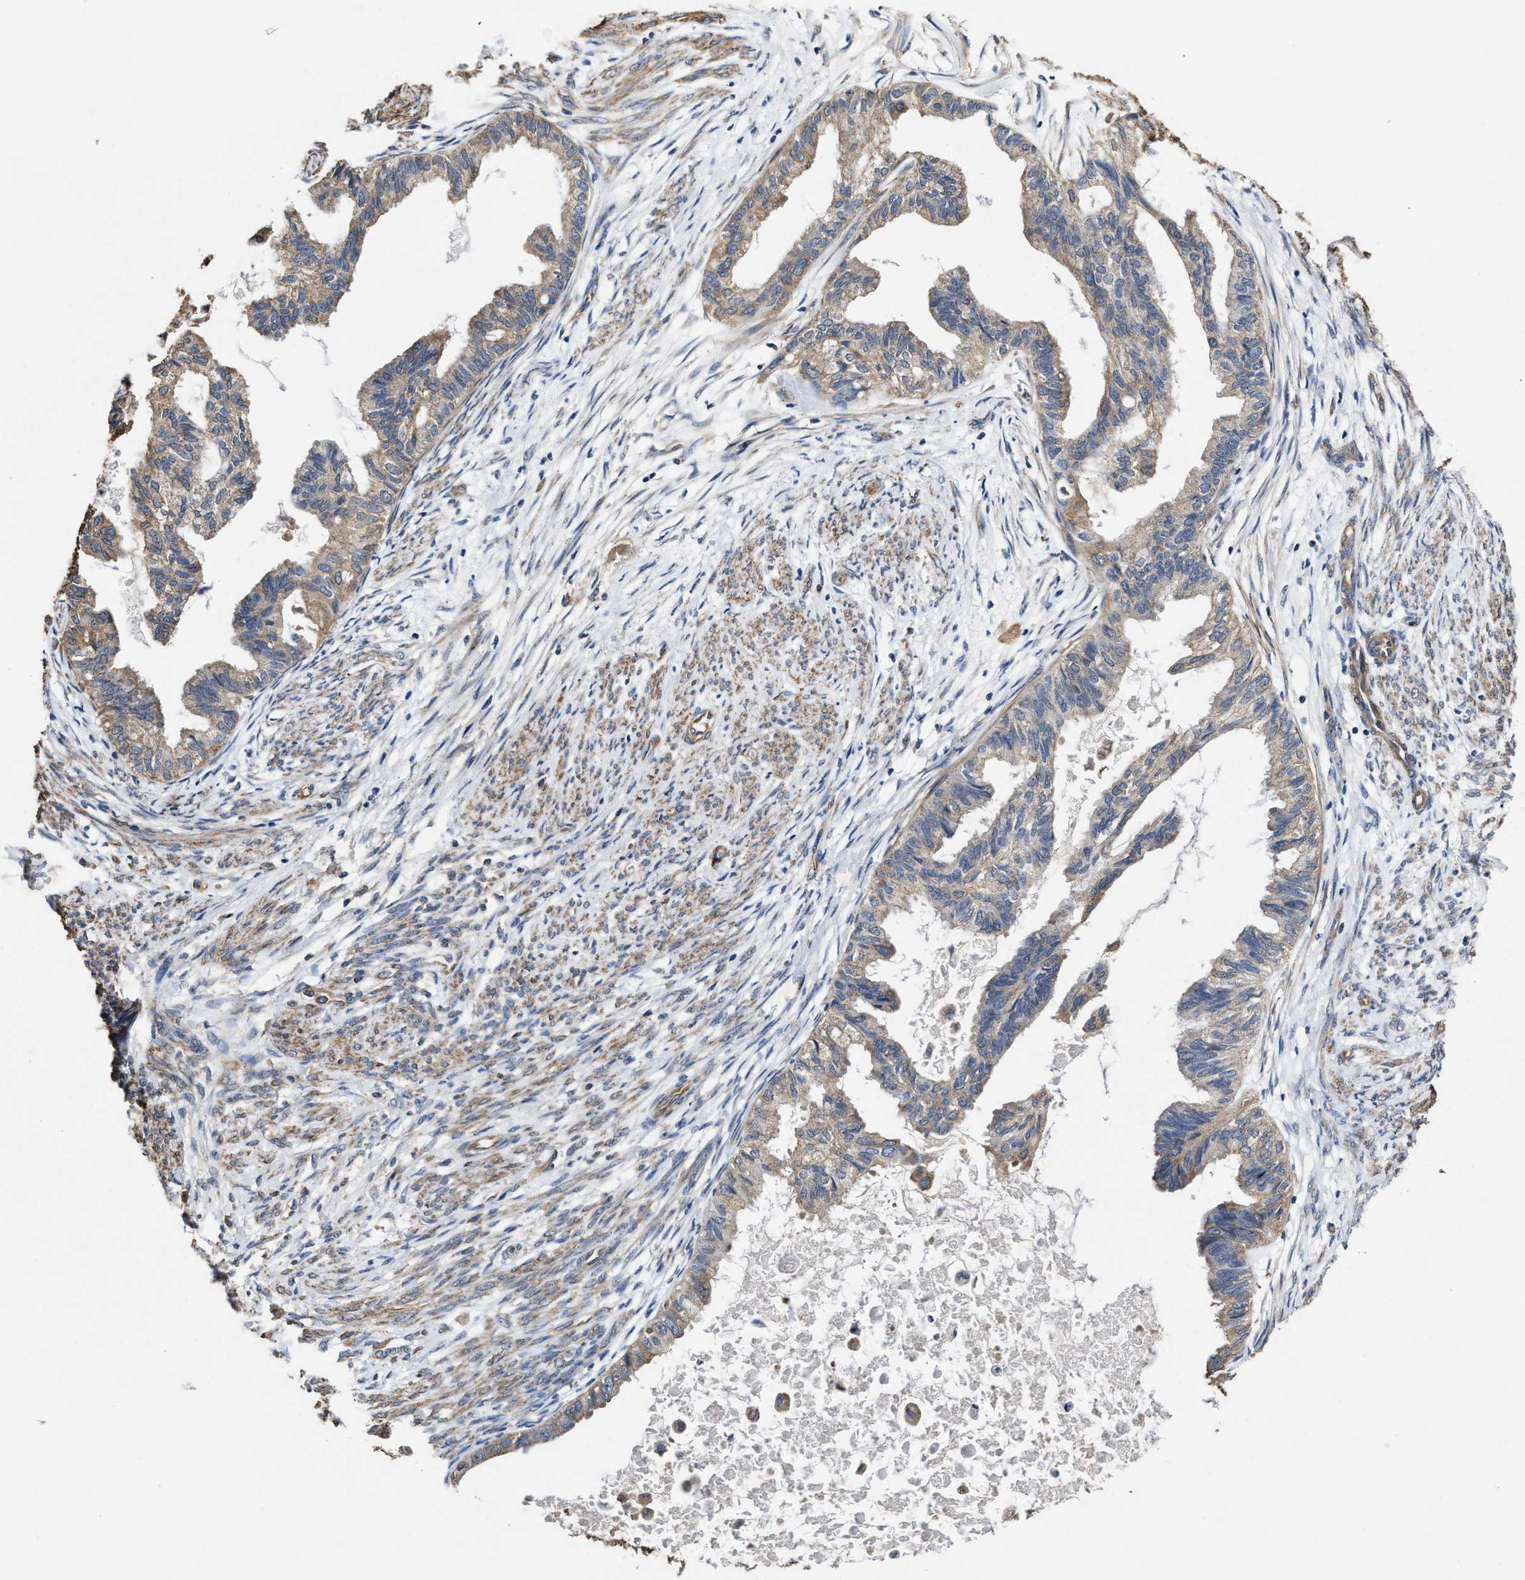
{"staining": {"intensity": "weak", "quantity": ">75%", "location": "cytoplasmic/membranous"}, "tissue": "cervical cancer", "cell_type": "Tumor cells", "image_type": "cancer", "snomed": [{"axis": "morphology", "description": "Normal tissue, NOS"}, {"axis": "morphology", "description": "Adenocarcinoma, NOS"}, {"axis": "topography", "description": "Cervix"}, {"axis": "topography", "description": "Endometrium"}], "caption": "Approximately >75% of tumor cells in cervical cancer demonstrate weak cytoplasmic/membranous protein positivity as visualized by brown immunohistochemical staining.", "gene": "SFXN4", "patient": {"sex": "female", "age": 86}}